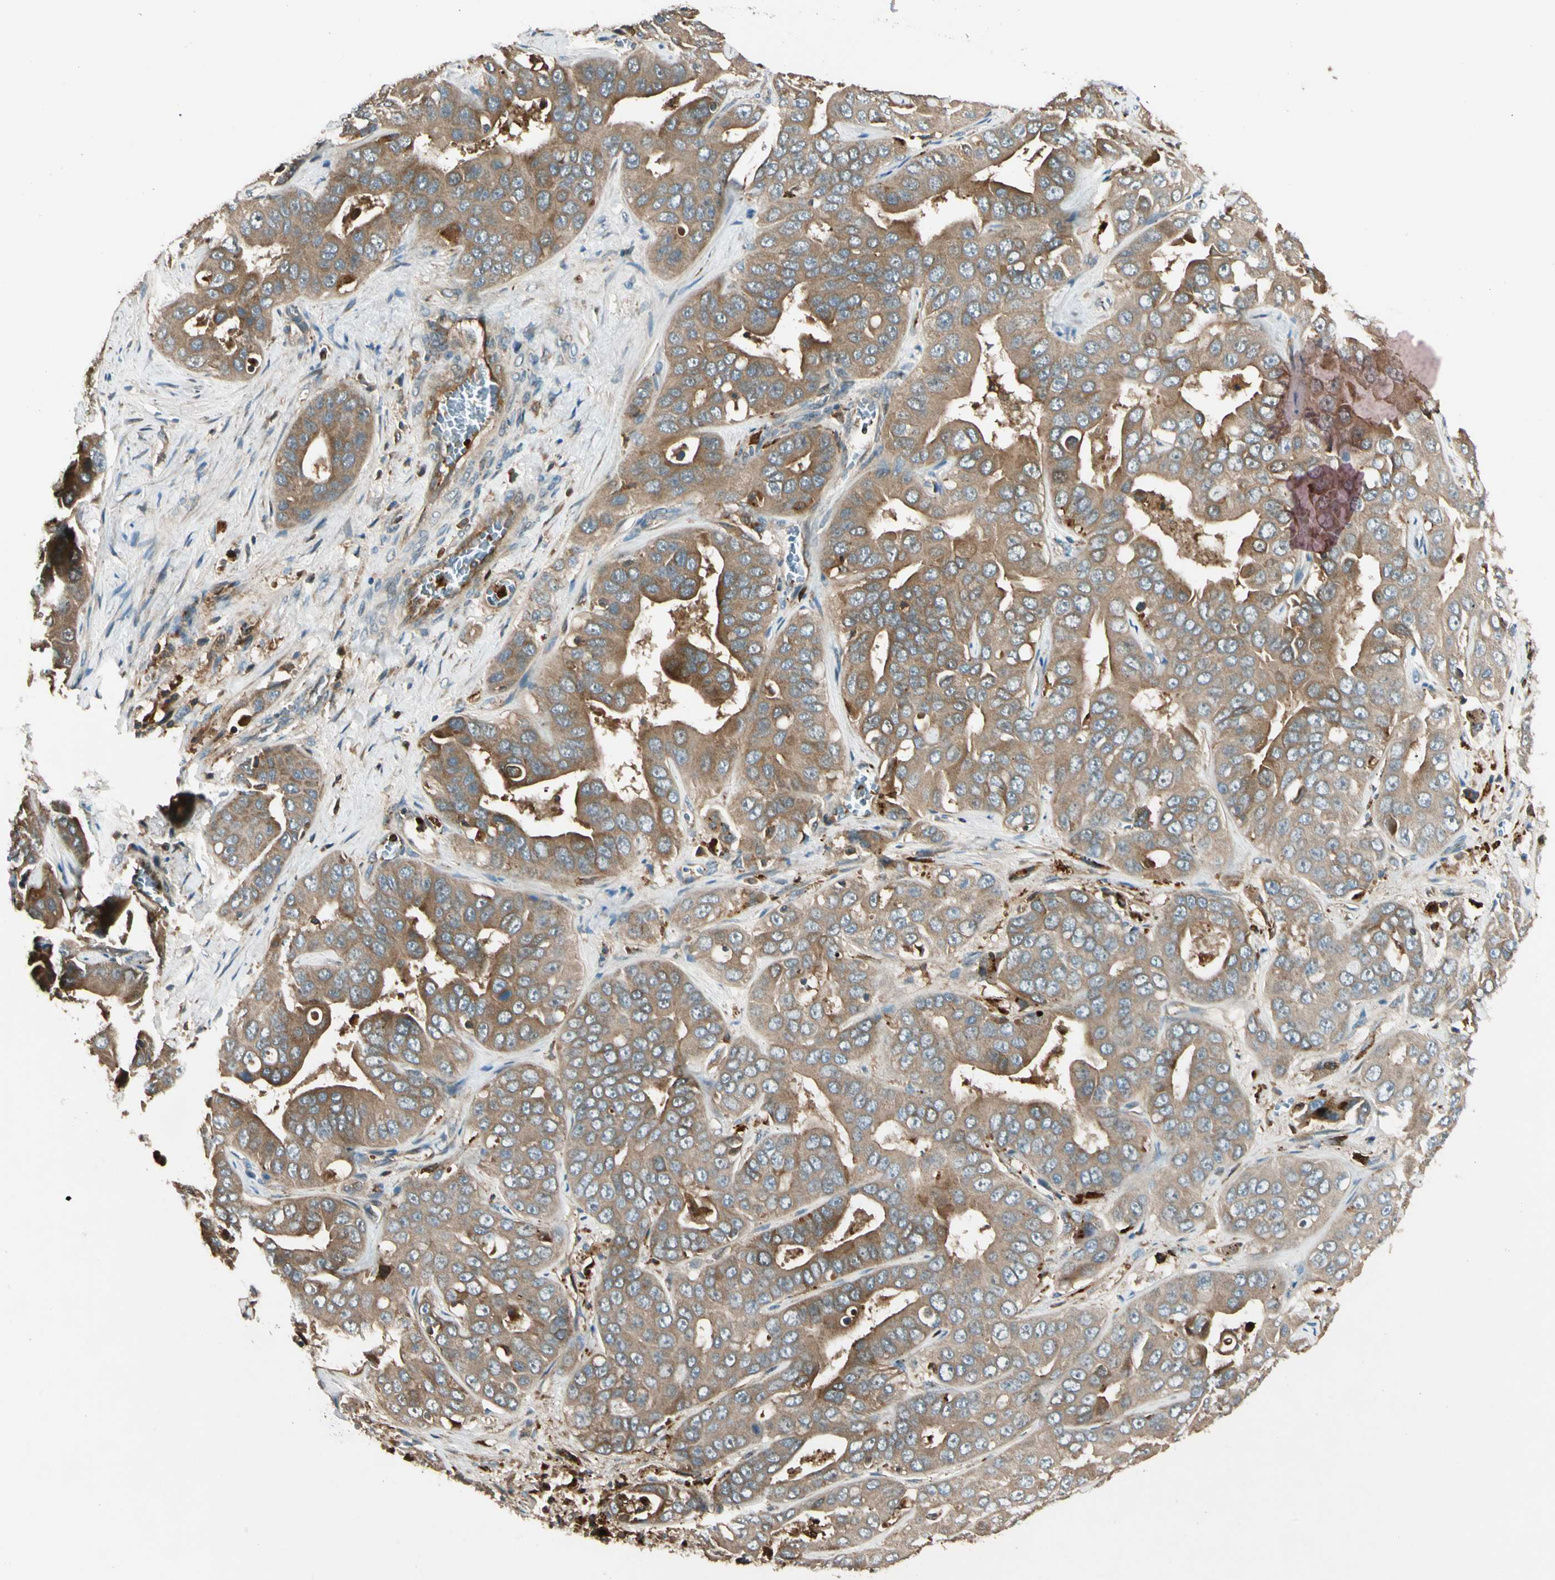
{"staining": {"intensity": "moderate", "quantity": "25%-75%", "location": "cytoplasmic/membranous"}, "tissue": "liver cancer", "cell_type": "Tumor cells", "image_type": "cancer", "snomed": [{"axis": "morphology", "description": "Cholangiocarcinoma"}, {"axis": "topography", "description": "Liver"}], "caption": "An image showing moderate cytoplasmic/membranous staining in approximately 25%-75% of tumor cells in cholangiocarcinoma (liver), as visualized by brown immunohistochemical staining.", "gene": "STX11", "patient": {"sex": "female", "age": 52}}